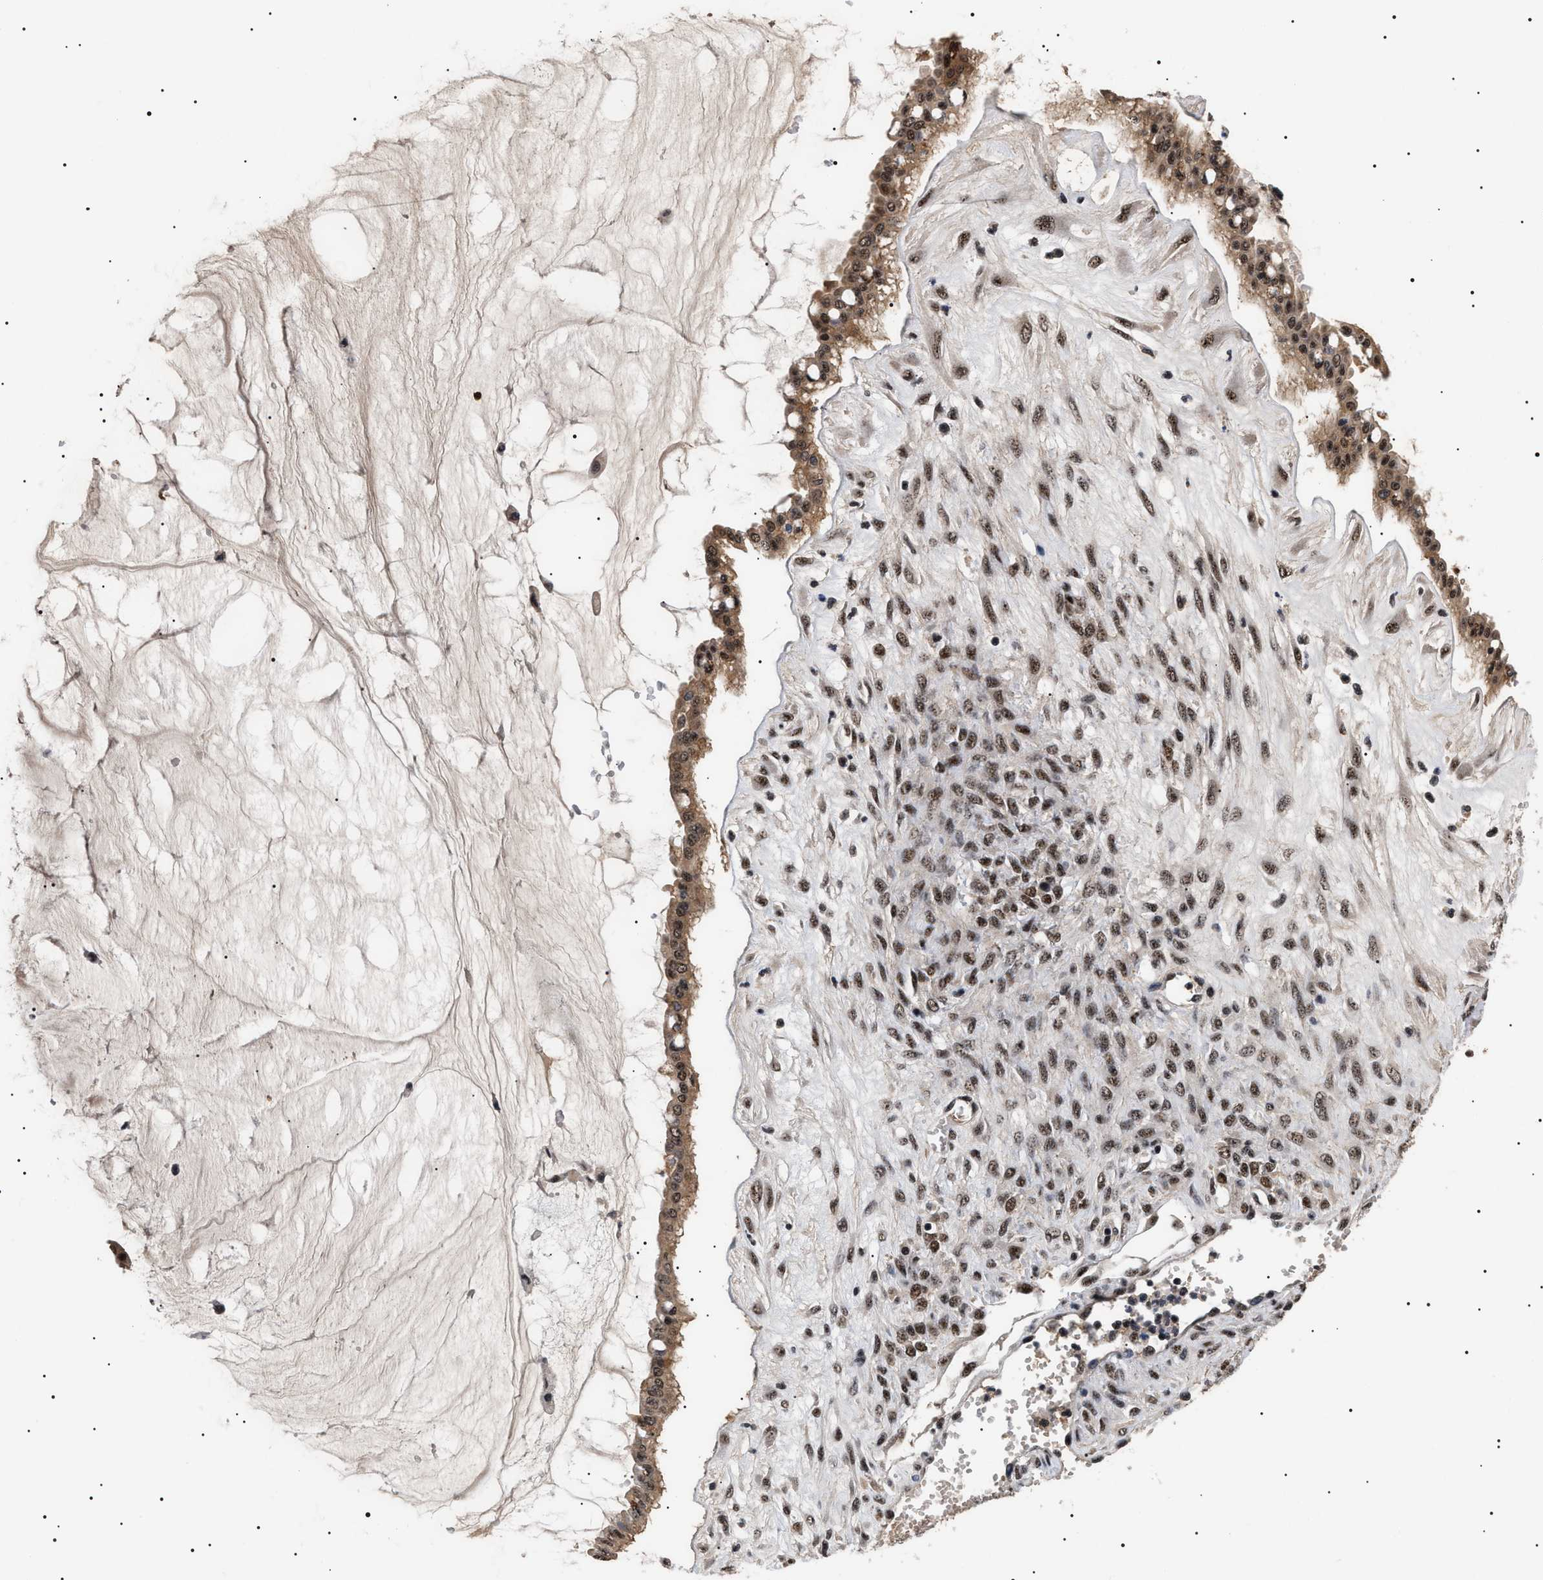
{"staining": {"intensity": "moderate", "quantity": ">75%", "location": "cytoplasmic/membranous,nuclear"}, "tissue": "ovarian cancer", "cell_type": "Tumor cells", "image_type": "cancer", "snomed": [{"axis": "morphology", "description": "Cystadenocarcinoma, mucinous, NOS"}, {"axis": "topography", "description": "Ovary"}], "caption": "A brown stain shows moderate cytoplasmic/membranous and nuclear positivity of a protein in mucinous cystadenocarcinoma (ovarian) tumor cells.", "gene": "CAAP1", "patient": {"sex": "female", "age": 73}}